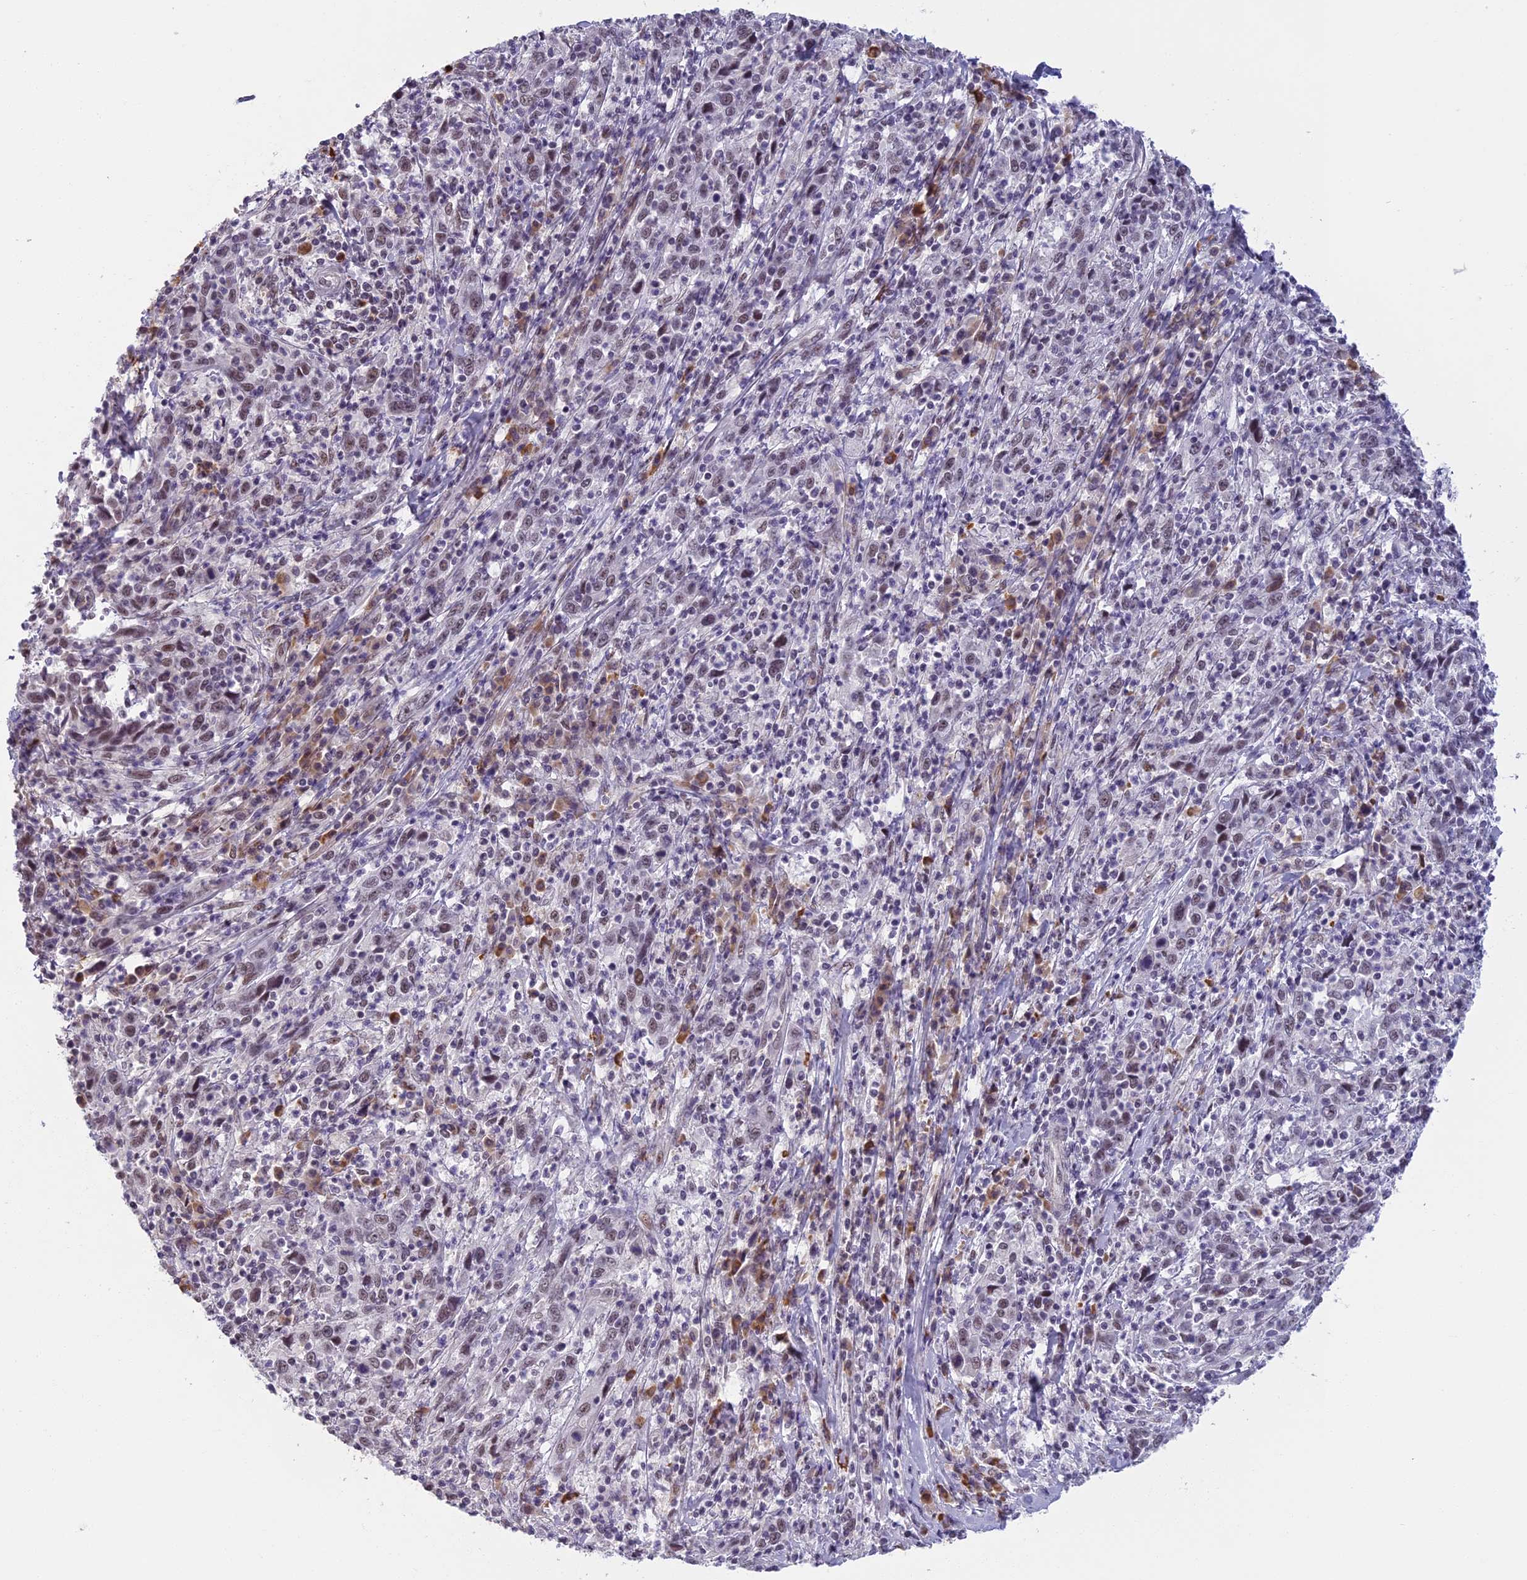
{"staining": {"intensity": "weak", "quantity": "<25%", "location": "nuclear"}, "tissue": "cervical cancer", "cell_type": "Tumor cells", "image_type": "cancer", "snomed": [{"axis": "morphology", "description": "Squamous cell carcinoma, NOS"}, {"axis": "topography", "description": "Cervix"}], "caption": "Tumor cells show no significant expression in squamous cell carcinoma (cervical).", "gene": "MORF4L1", "patient": {"sex": "female", "age": 46}}